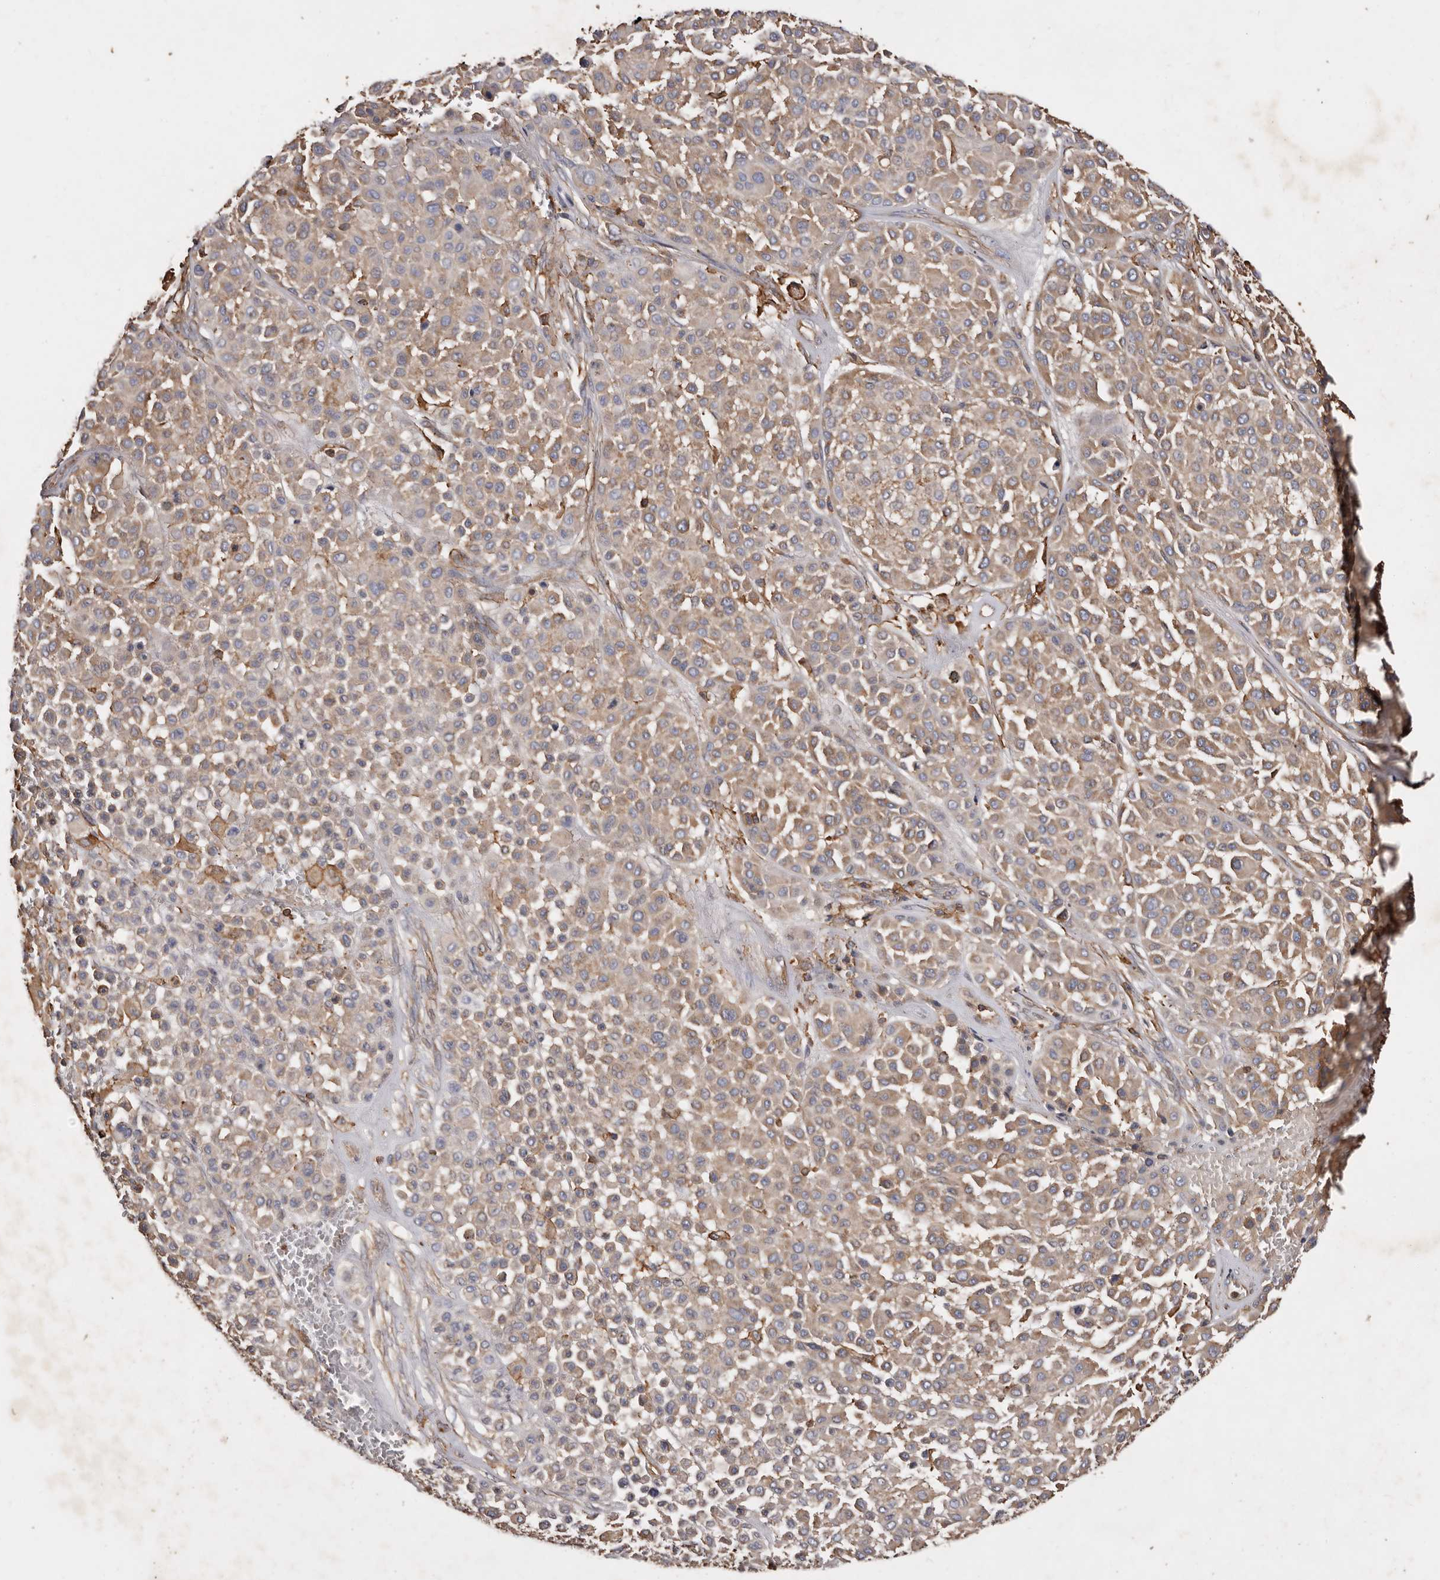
{"staining": {"intensity": "weak", "quantity": ">75%", "location": "cytoplasmic/membranous"}, "tissue": "melanoma", "cell_type": "Tumor cells", "image_type": "cancer", "snomed": [{"axis": "morphology", "description": "Malignant melanoma, Metastatic site"}, {"axis": "topography", "description": "Soft tissue"}], "caption": "Brown immunohistochemical staining in human melanoma shows weak cytoplasmic/membranous positivity in approximately >75% of tumor cells.", "gene": "COQ8B", "patient": {"sex": "male", "age": 41}}